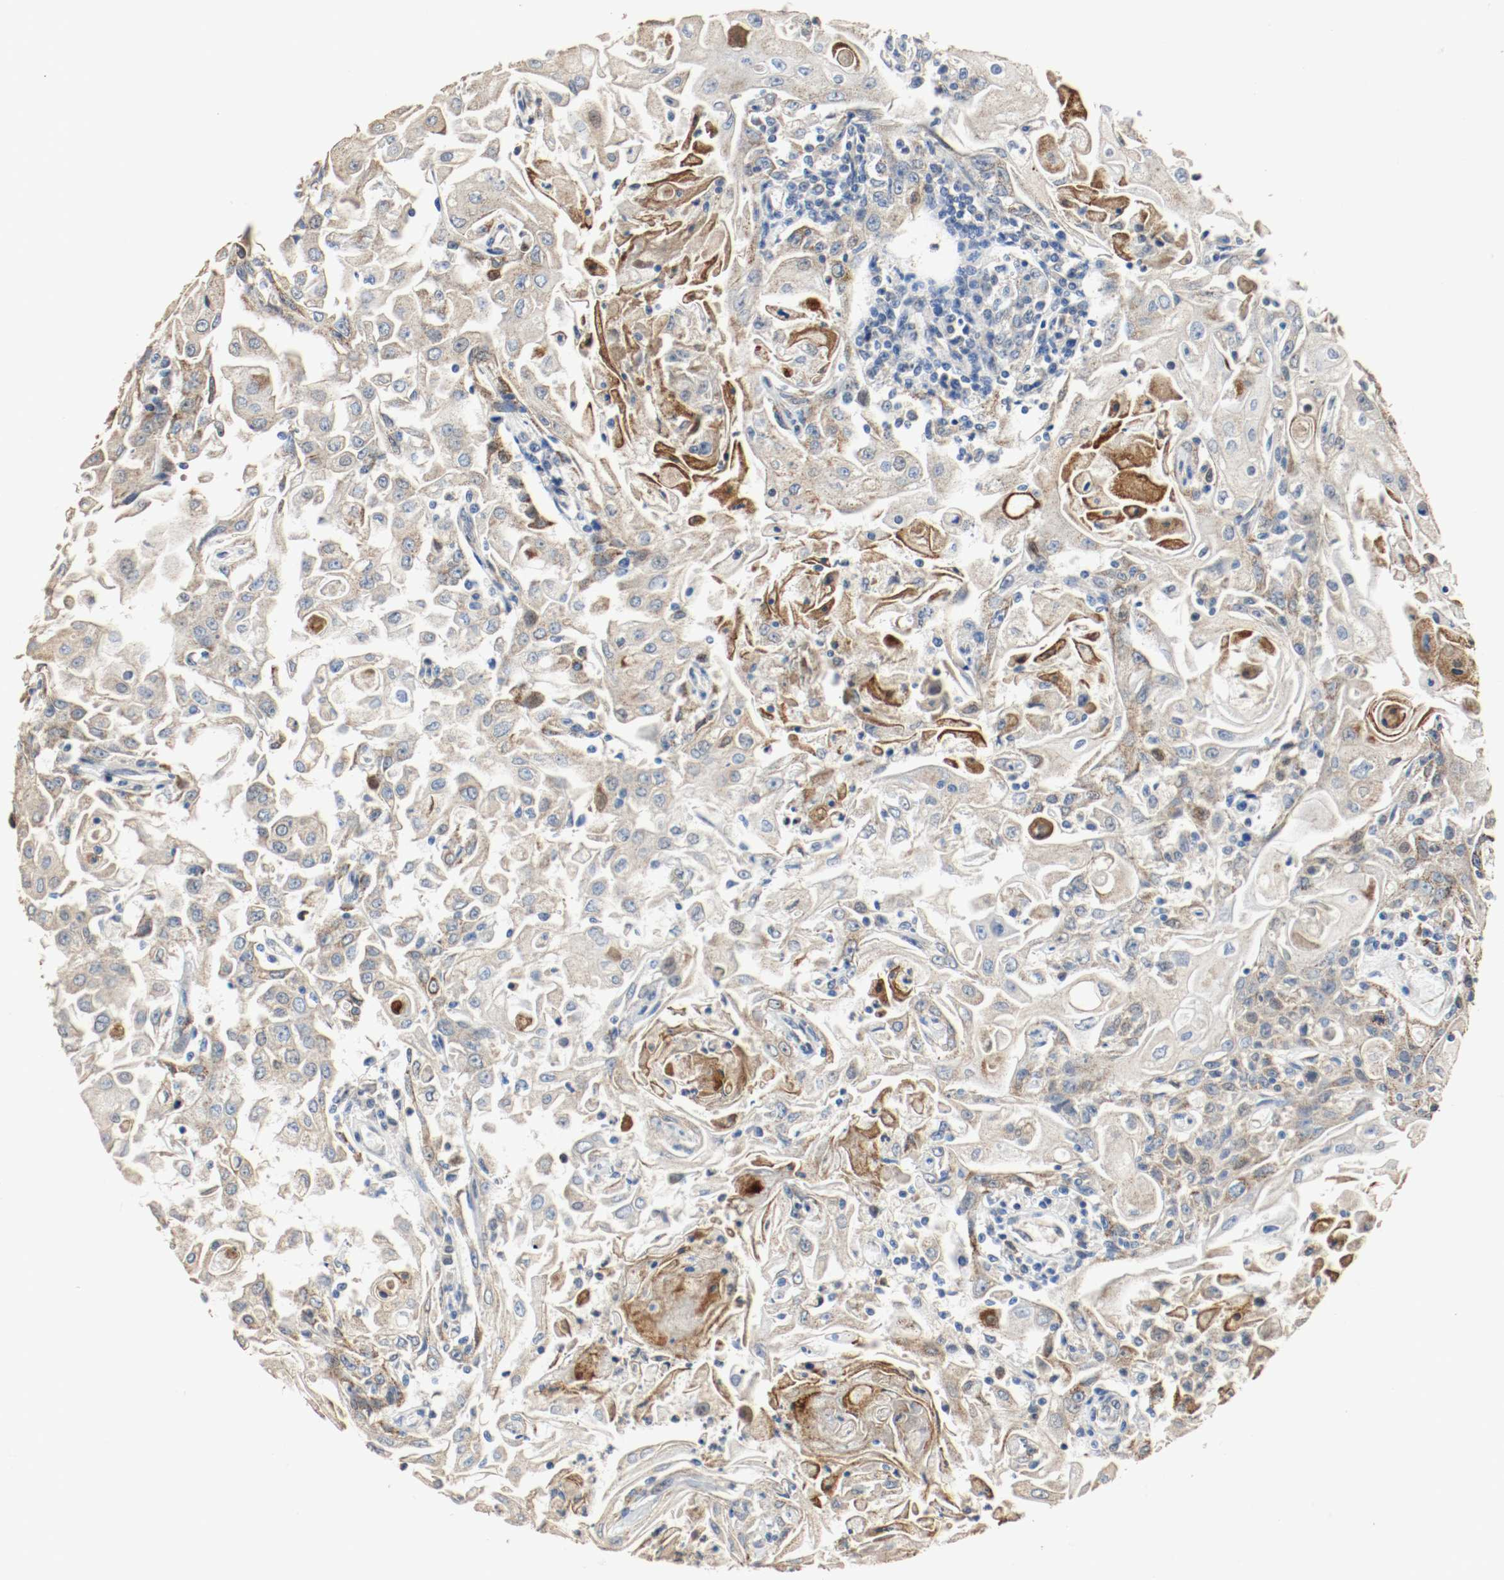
{"staining": {"intensity": "moderate", "quantity": ">75%", "location": "cytoplasmic/membranous"}, "tissue": "head and neck cancer", "cell_type": "Tumor cells", "image_type": "cancer", "snomed": [{"axis": "morphology", "description": "Squamous cell carcinoma, NOS"}, {"axis": "topography", "description": "Oral tissue"}, {"axis": "topography", "description": "Head-Neck"}], "caption": "A brown stain shows moderate cytoplasmic/membranous positivity of a protein in head and neck squamous cell carcinoma tumor cells.", "gene": "ALDH4A1", "patient": {"sex": "female", "age": 76}}